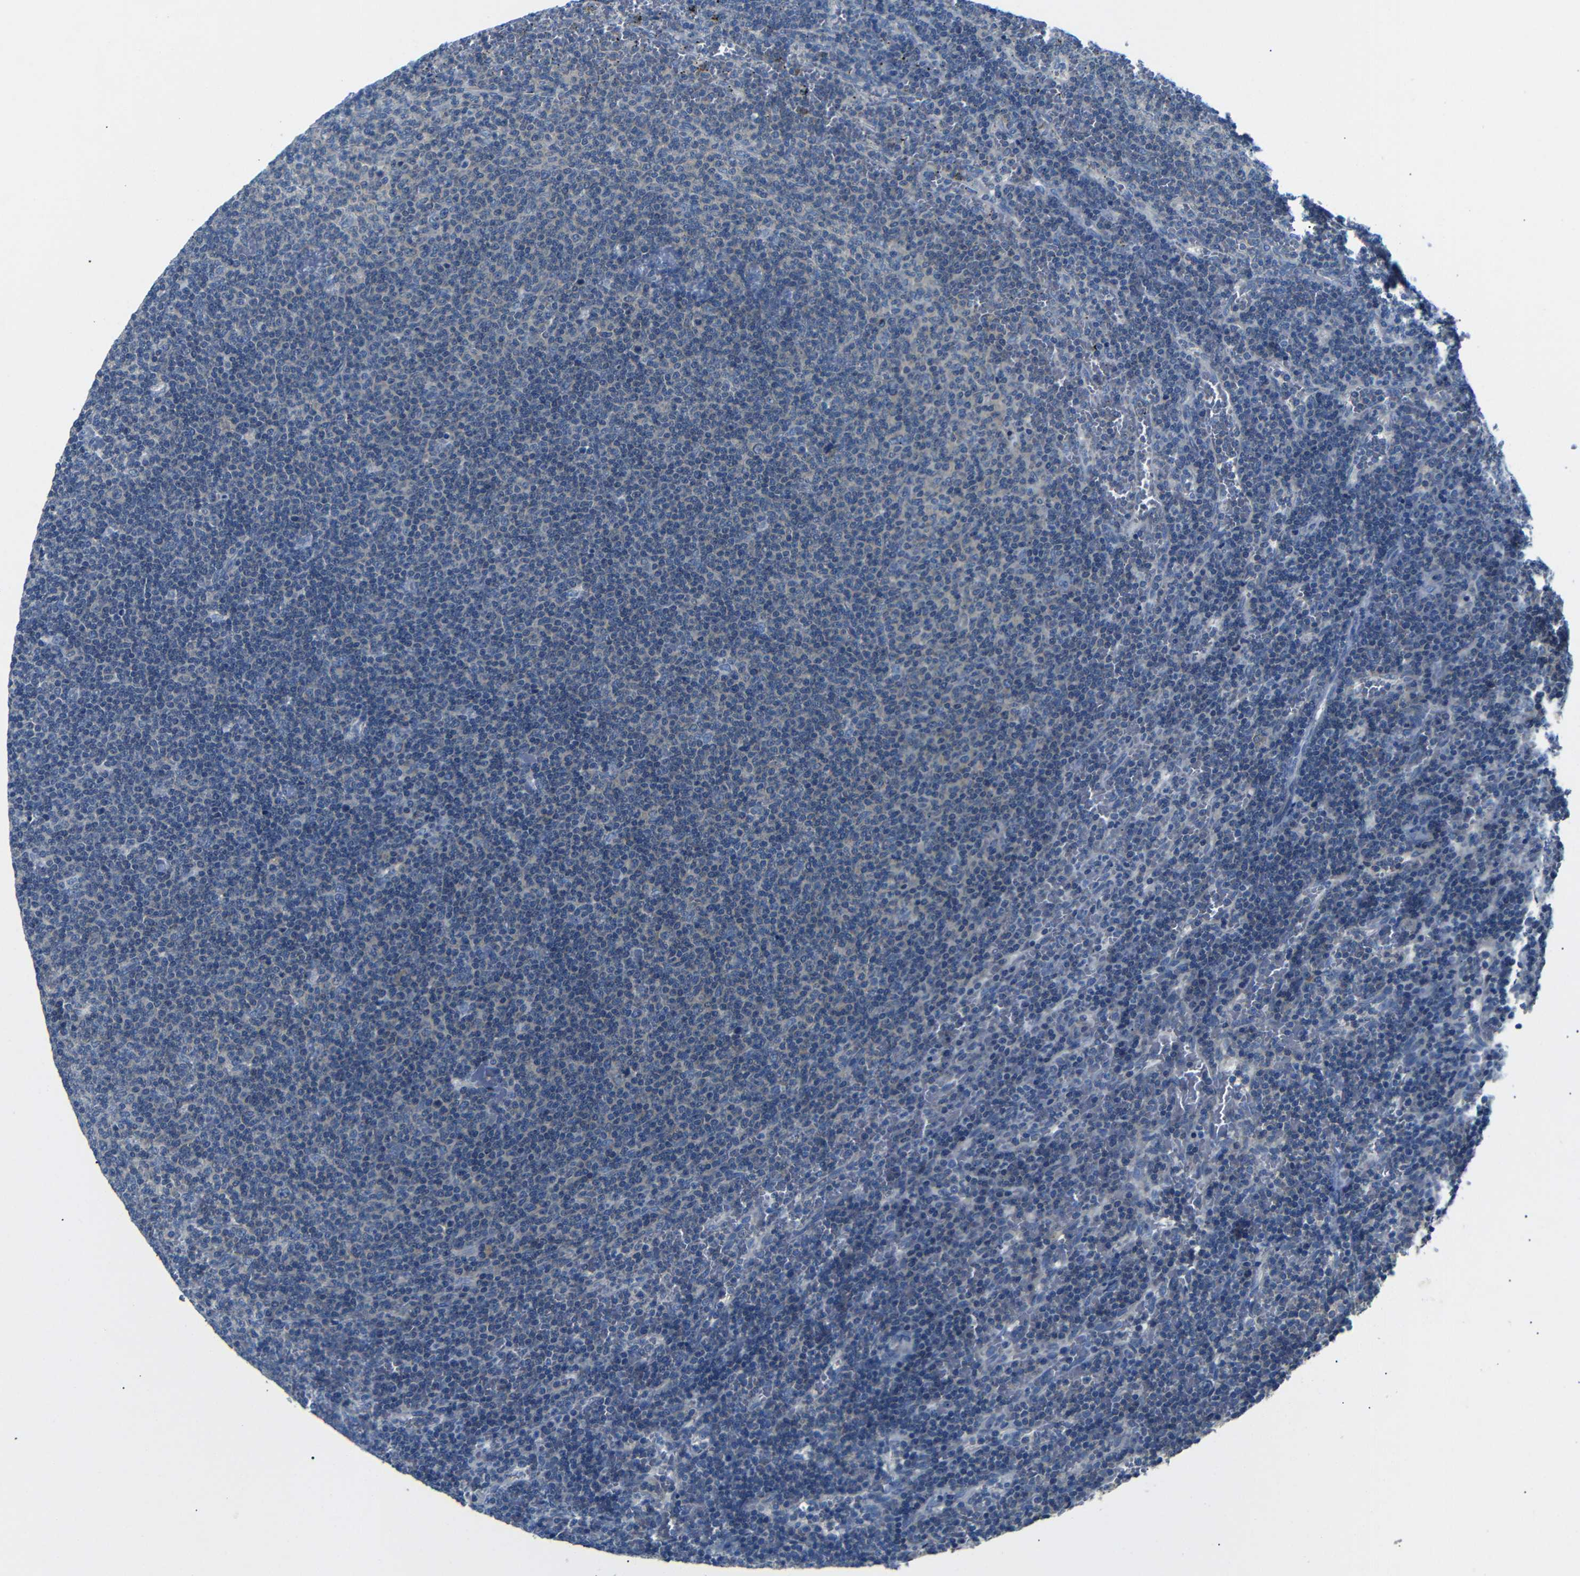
{"staining": {"intensity": "negative", "quantity": "none", "location": "none"}, "tissue": "lymphoma", "cell_type": "Tumor cells", "image_type": "cancer", "snomed": [{"axis": "morphology", "description": "Malignant lymphoma, non-Hodgkin's type, Low grade"}, {"axis": "topography", "description": "Spleen"}], "caption": "Photomicrograph shows no significant protein staining in tumor cells of low-grade malignant lymphoma, non-Hodgkin's type.", "gene": "DCP1A", "patient": {"sex": "female", "age": 50}}